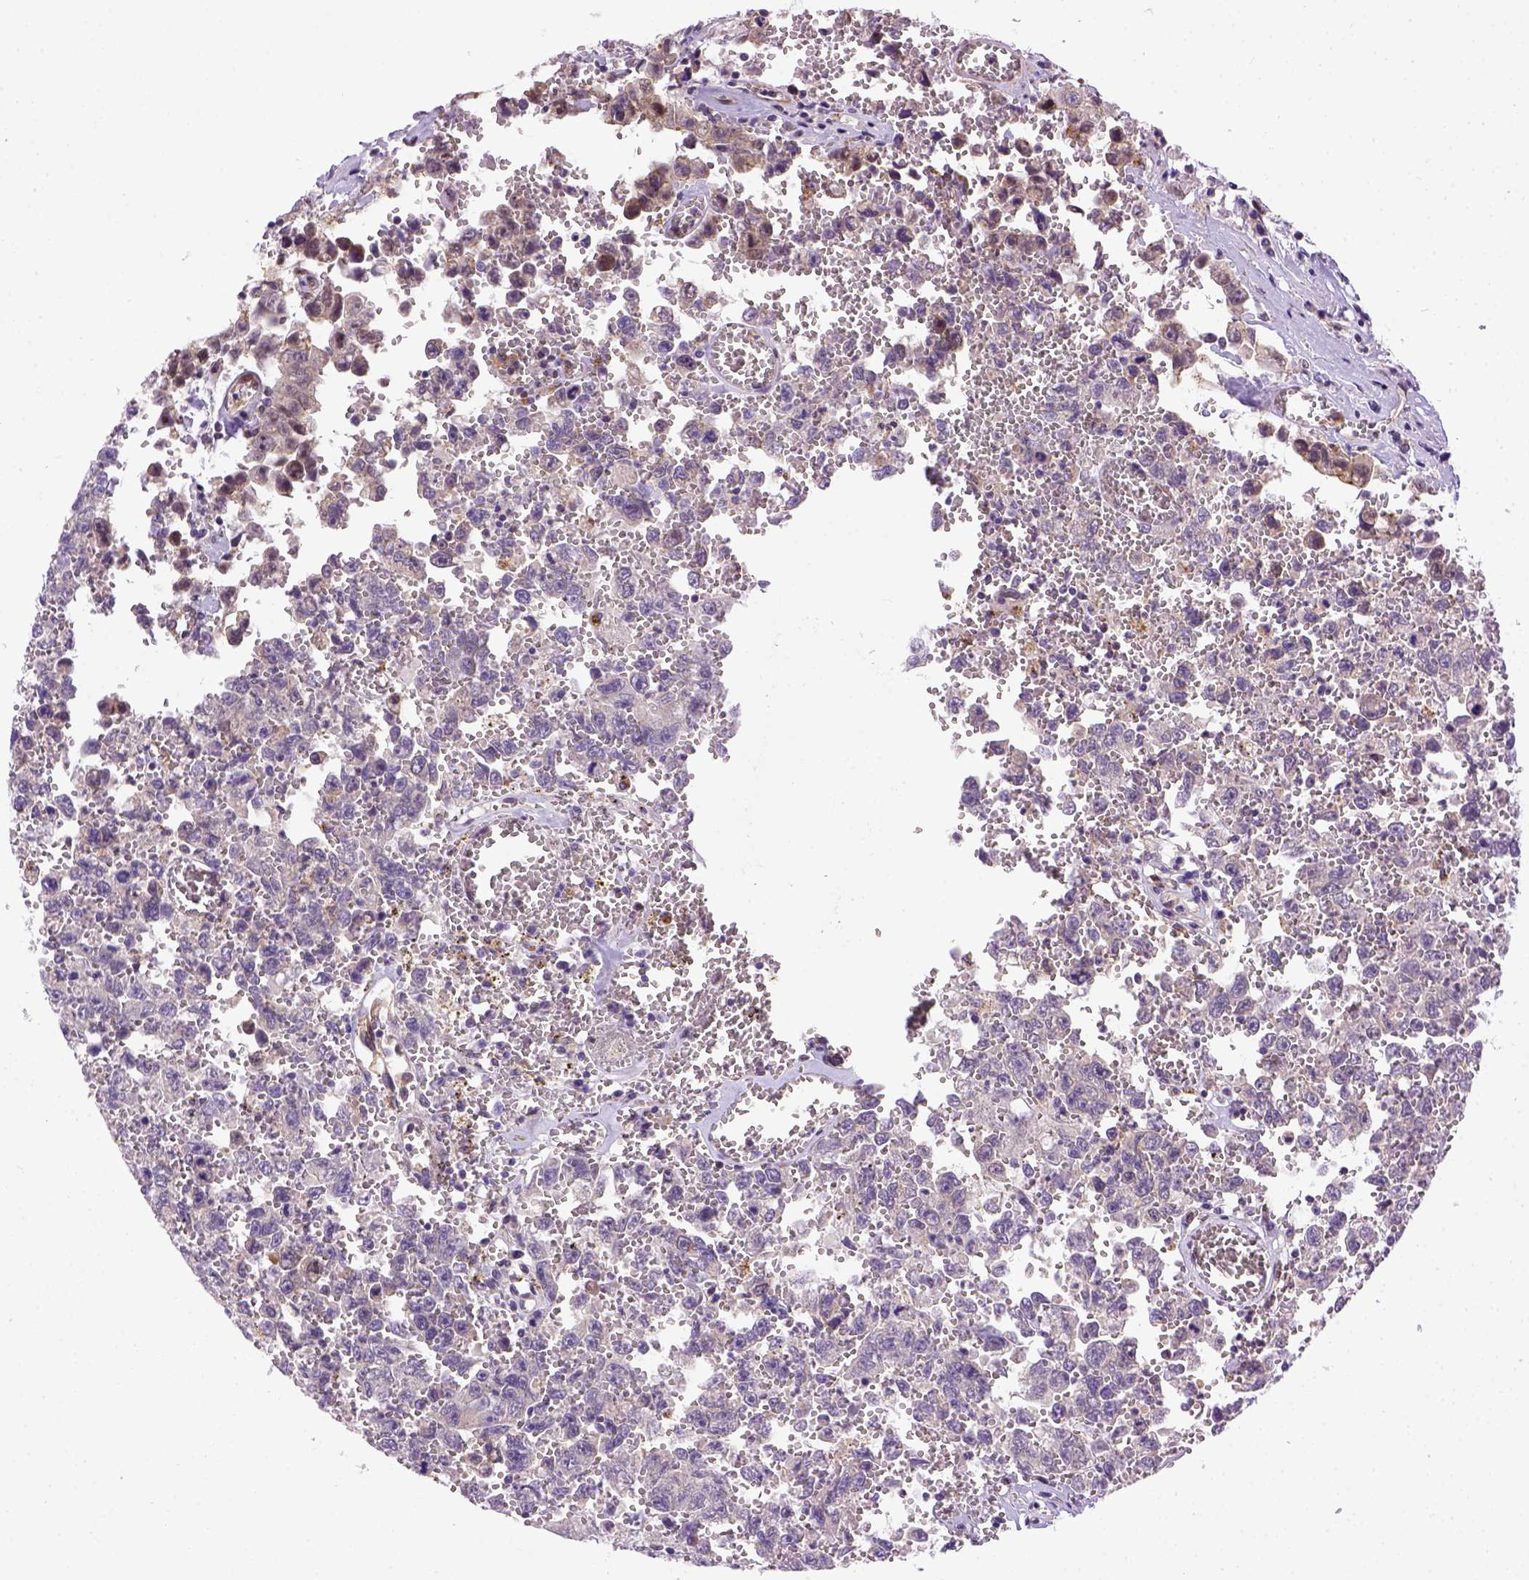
{"staining": {"intensity": "weak", "quantity": "25%-75%", "location": "cytoplasmic/membranous"}, "tissue": "testis cancer", "cell_type": "Tumor cells", "image_type": "cancer", "snomed": [{"axis": "morphology", "description": "Carcinoma, Embryonal, NOS"}, {"axis": "topography", "description": "Testis"}], "caption": "Immunohistochemical staining of embryonal carcinoma (testis) displays low levels of weak cytoplasmic/membranous expression in approximately 25%-75% of tumor cells.", "gene": "KAZN", "patient": {"sex": "male", "age": 36}}